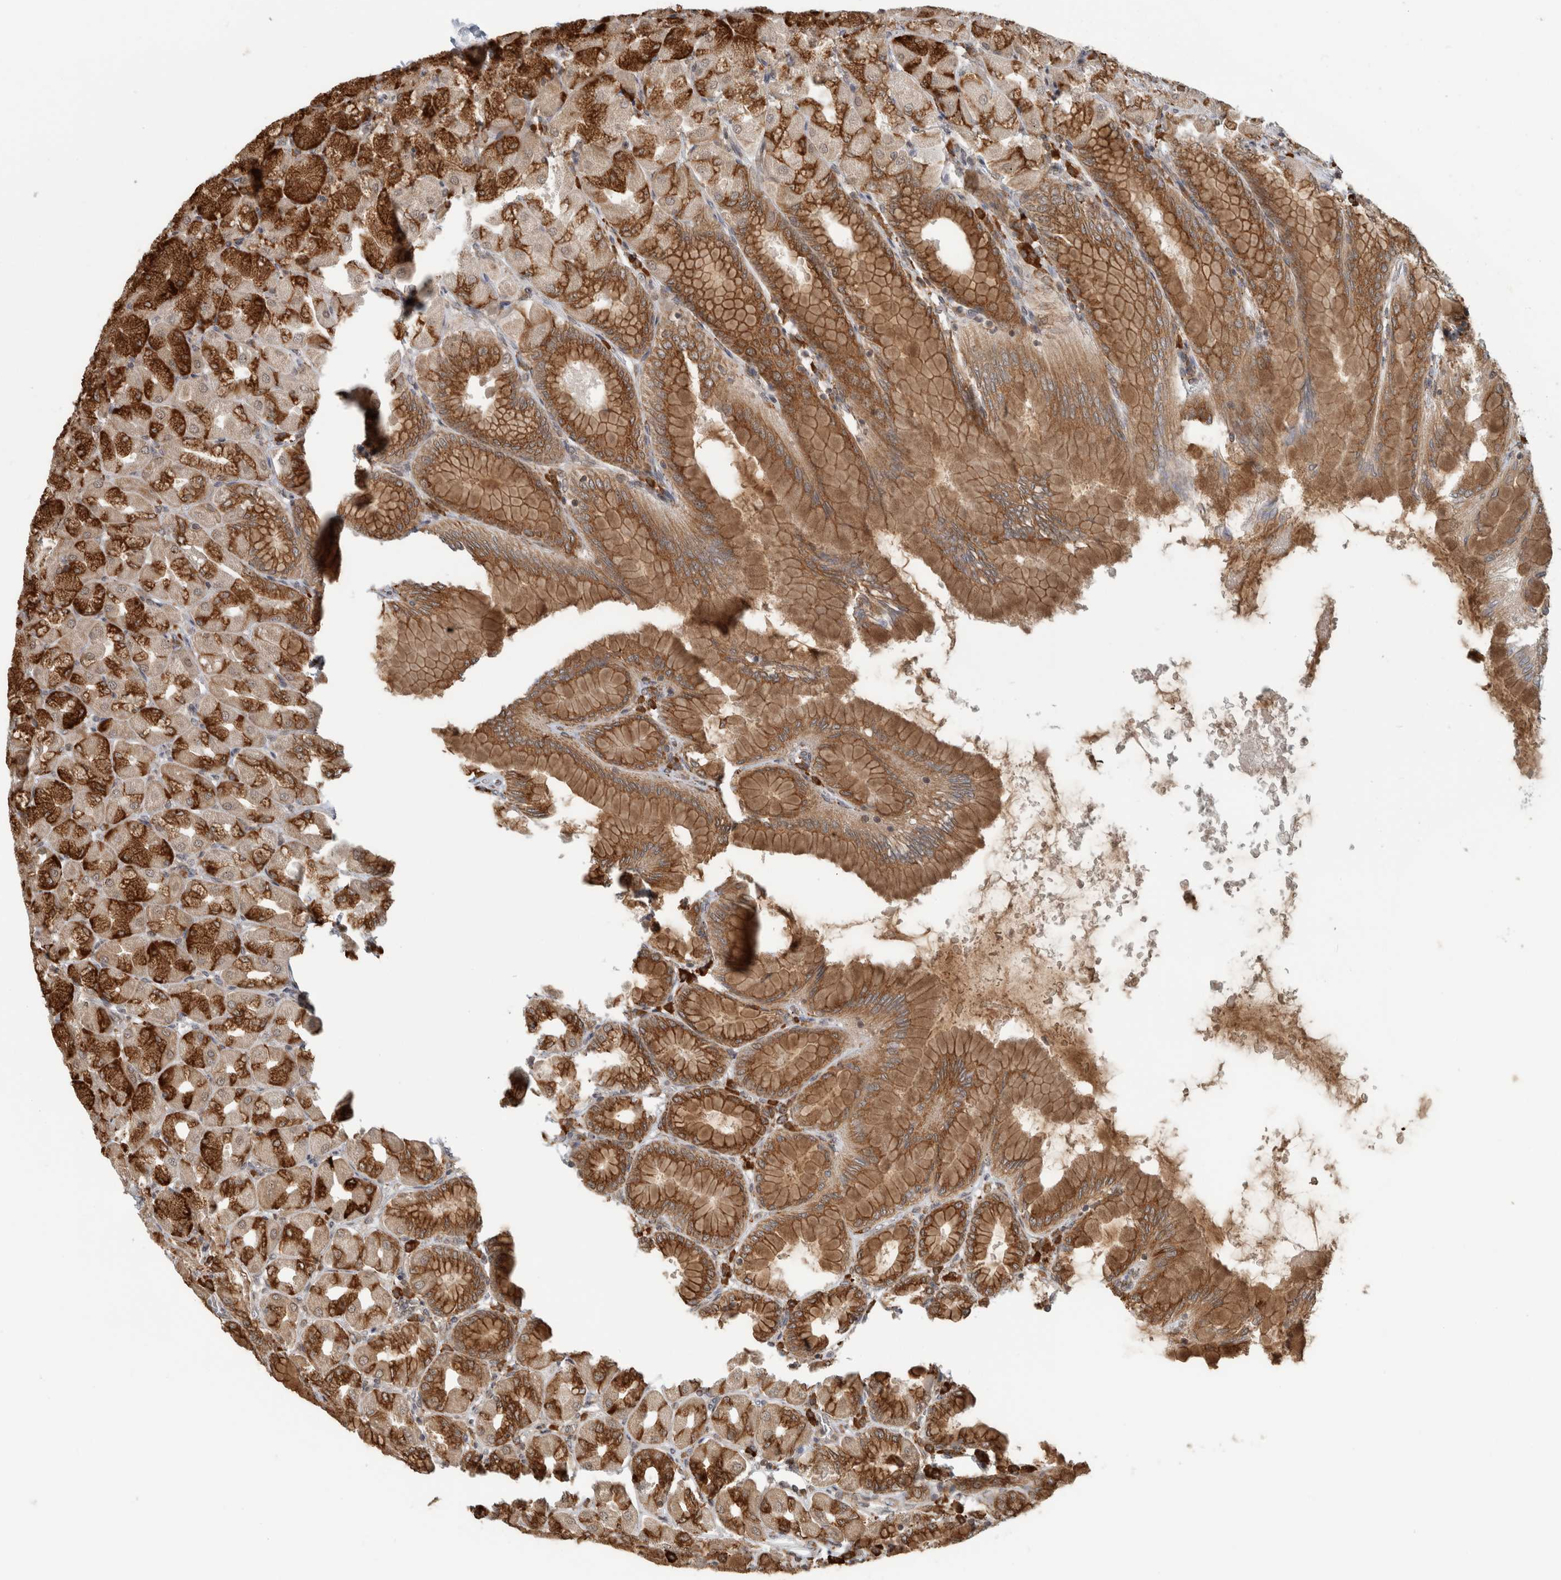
{"staining": {"intensity": "strong", "quantity": "25%-75%", "location": "cytoplasmic/membranous"}, "tissue": "stomach", "cell_type": "Glandular cells", "image_type": "normal", "snomed": [{"axis": "morphology", "description": "Normal tissue, NOS"}, {"axis": "topography", "description": "Stomach, upper"}], "caption": "Stomach stained with immunohistochemistry displays strong cytoplasmic/membranous positivity in about 25%-75% of glandular cells.", "gene": "MS4A7", "patient": {"sex": "female", "age": 56}}